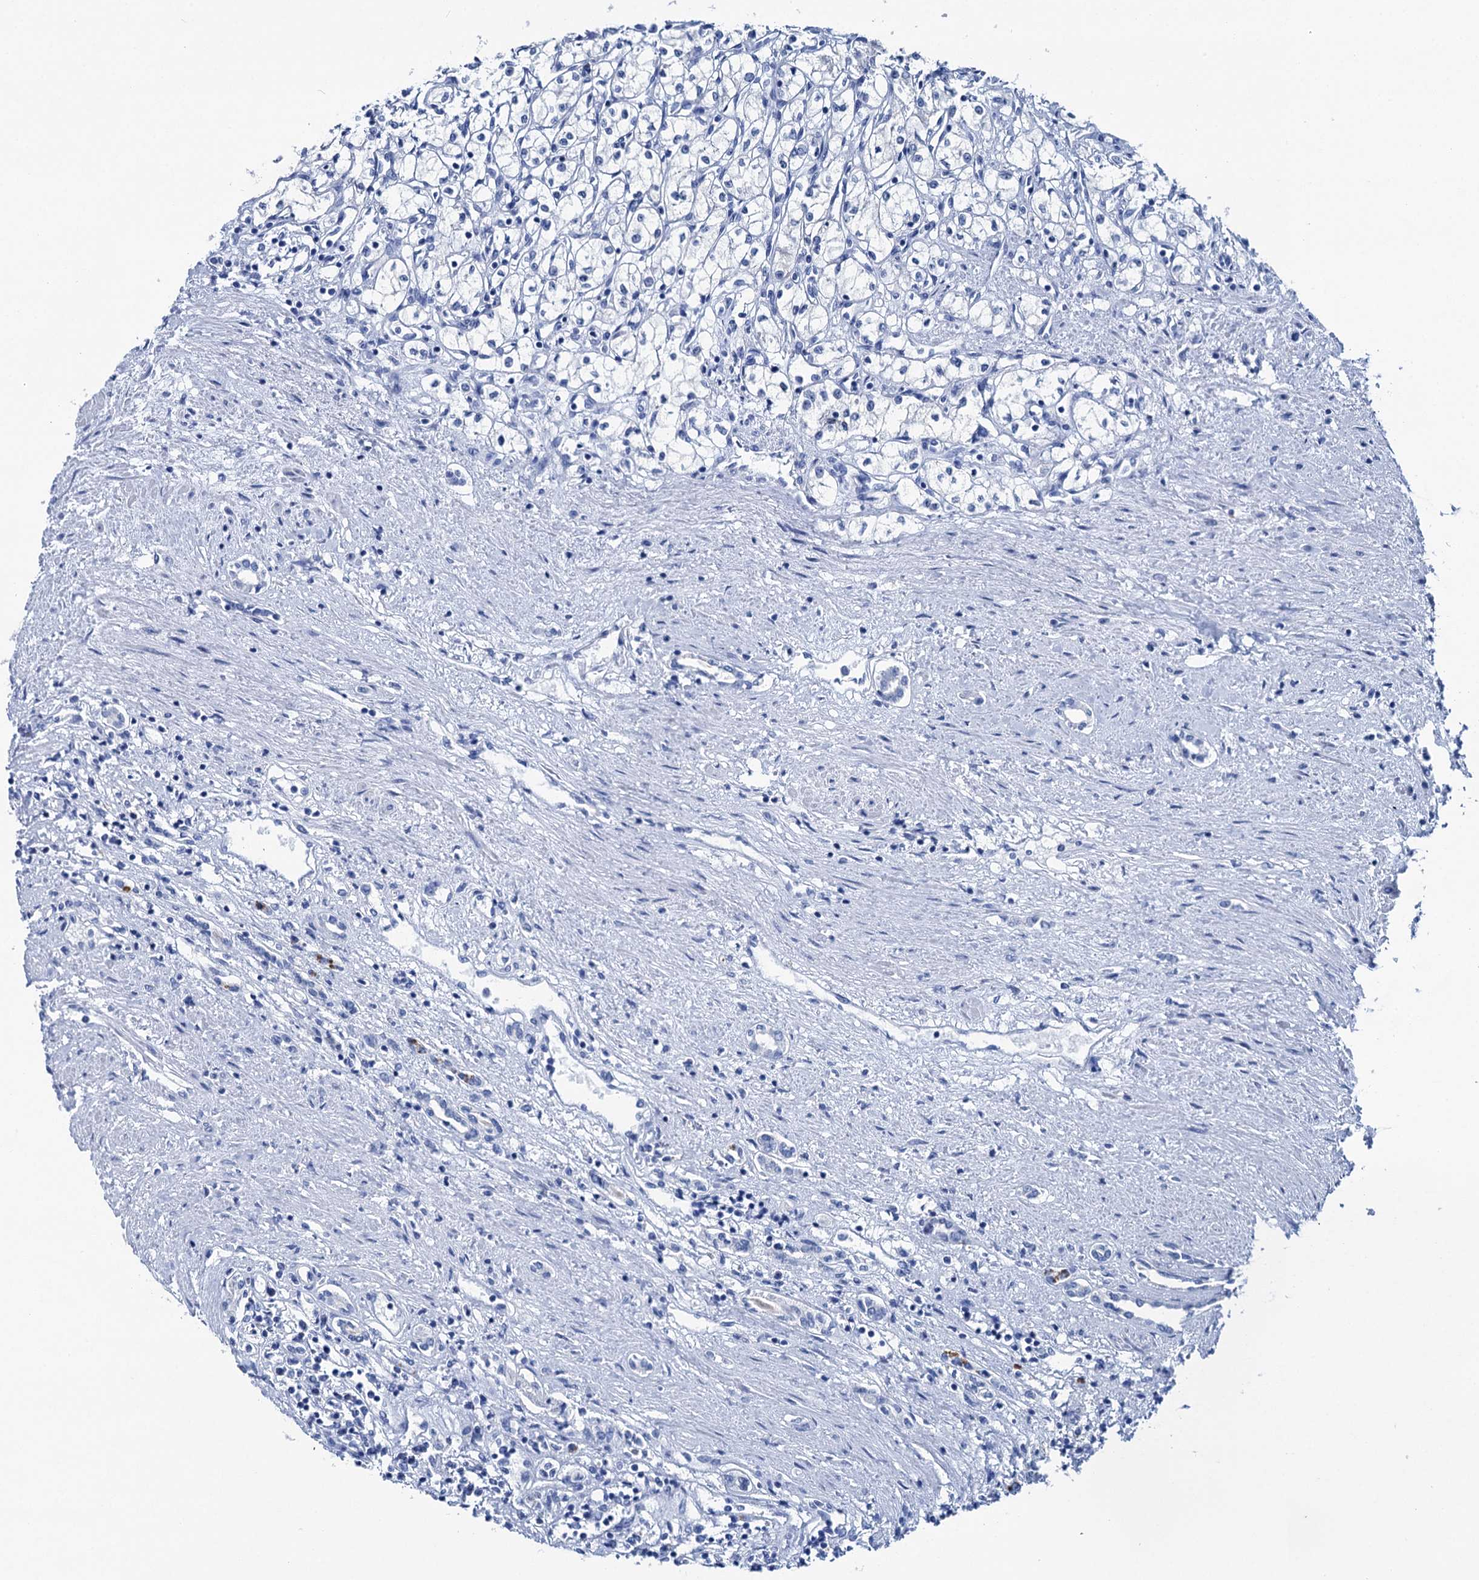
{"staining": {"intensity": "negative", "quantity": "none", "location": "none"}, "tissue": "renal cancer", "cell_type": "Tumor cells", "image_type": "cancer", "snomed": [{"axis": "morphology", "description": "Adenocarcinoma, NOS"}, {"axis": "topography", "description": "Kidney"}], "caption": "Immunohistochemical staining of renal adenocarcinoma displays no significant expression in tumor cells.", "gene": "BRINP1", "patient": {"sex": "male", "age": 59}}